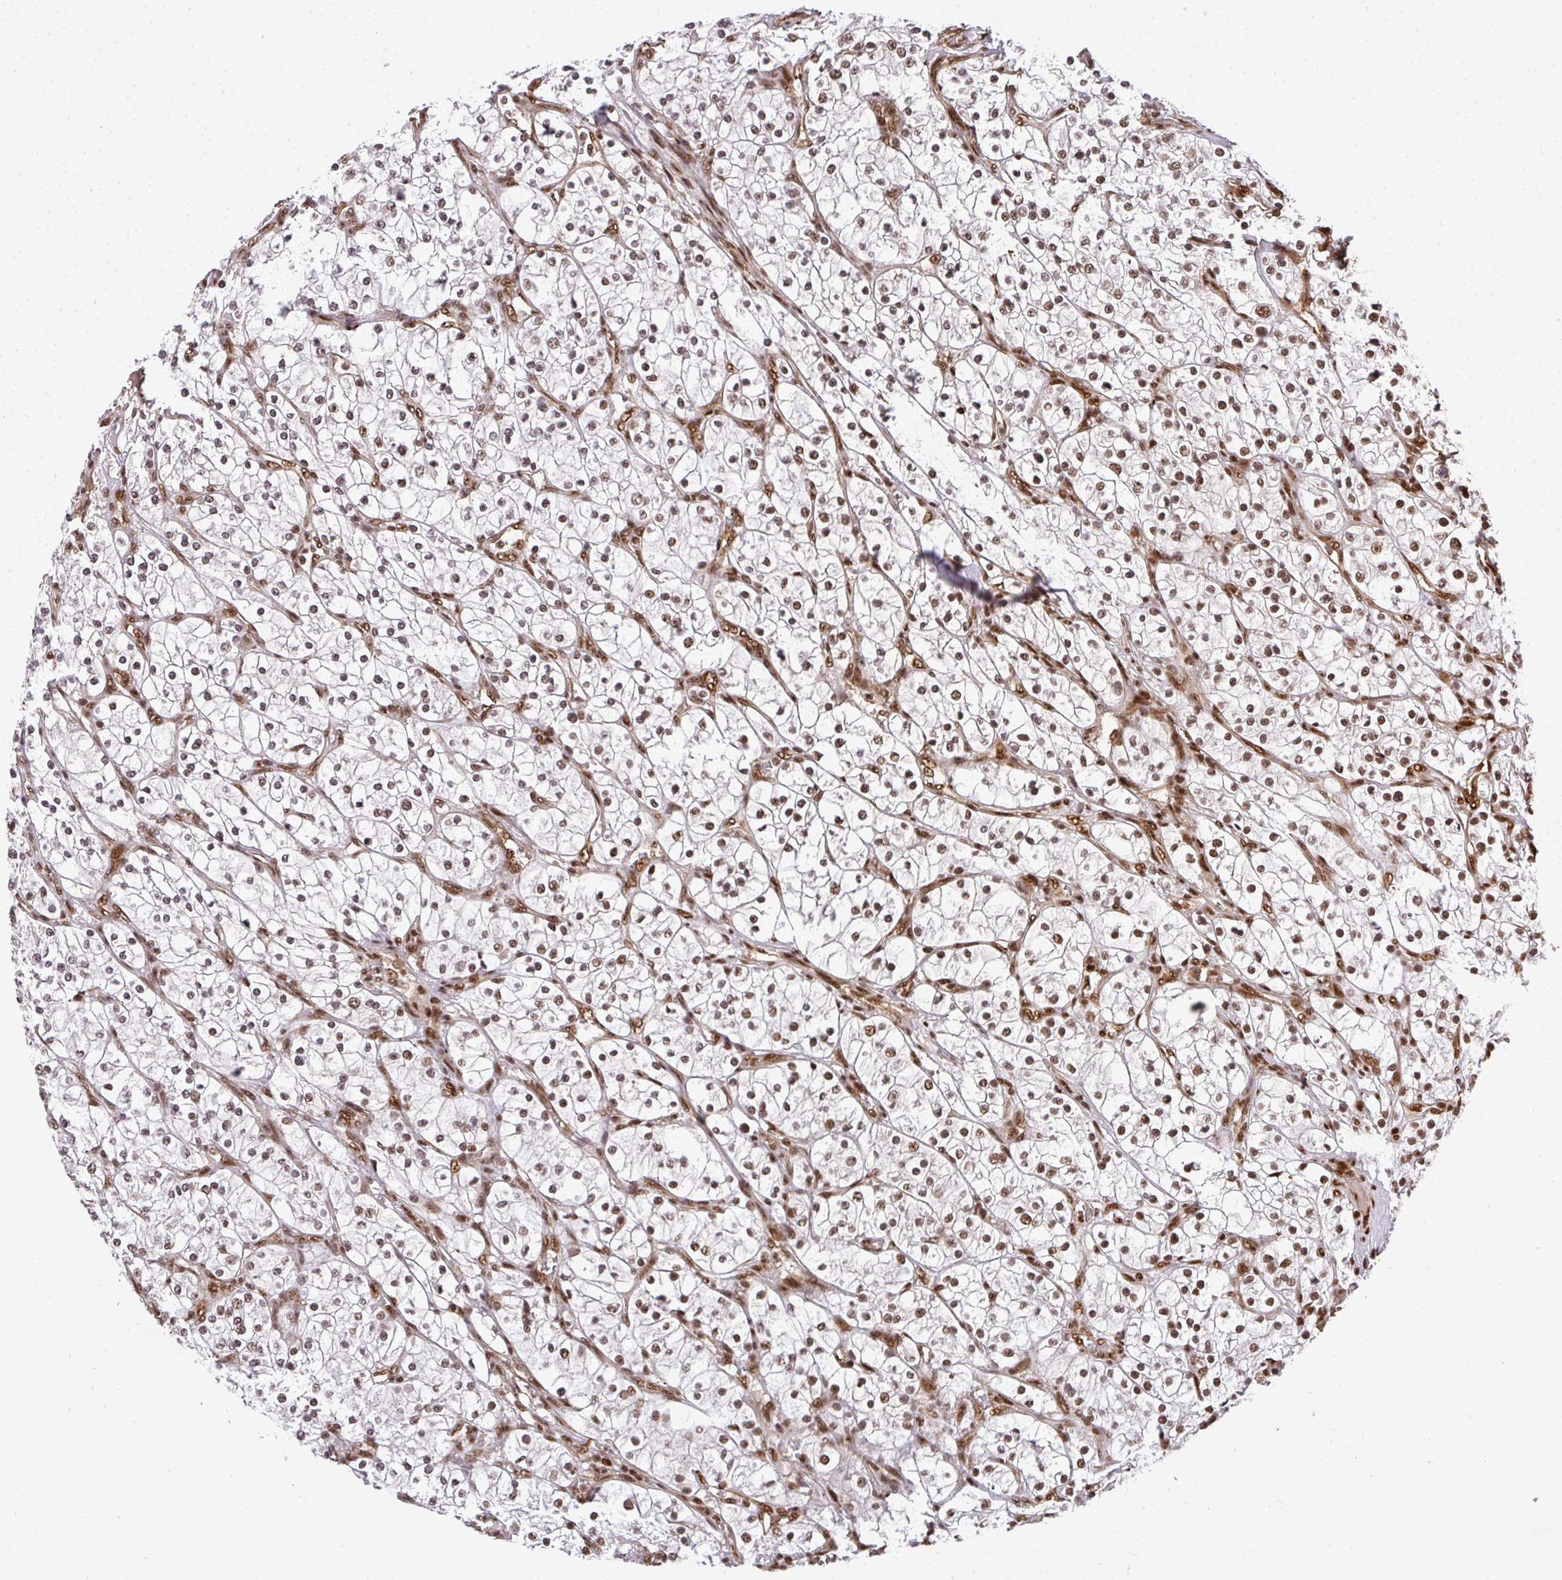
{"staining": {"intensity": "moderate", "quantity": ">75%", "location": "nuclear"}, "tissue": "renal cancer", "cell_type": "Tumor cells", "image_type": "cancer", "snomed": [{"axis": "morphology", "description": "Adenocarcinoma, NOS"}, {"axis": "topography", "description": "Kidney"}], "caption": "This histopathology image displays immunohistochemistry (IHC) staining of renal cancer, with medium moderate nuclear staining in about >75% of tumor cells.", "gene": "U2AF1", "patient": {"sex": "male", "age": 80}}